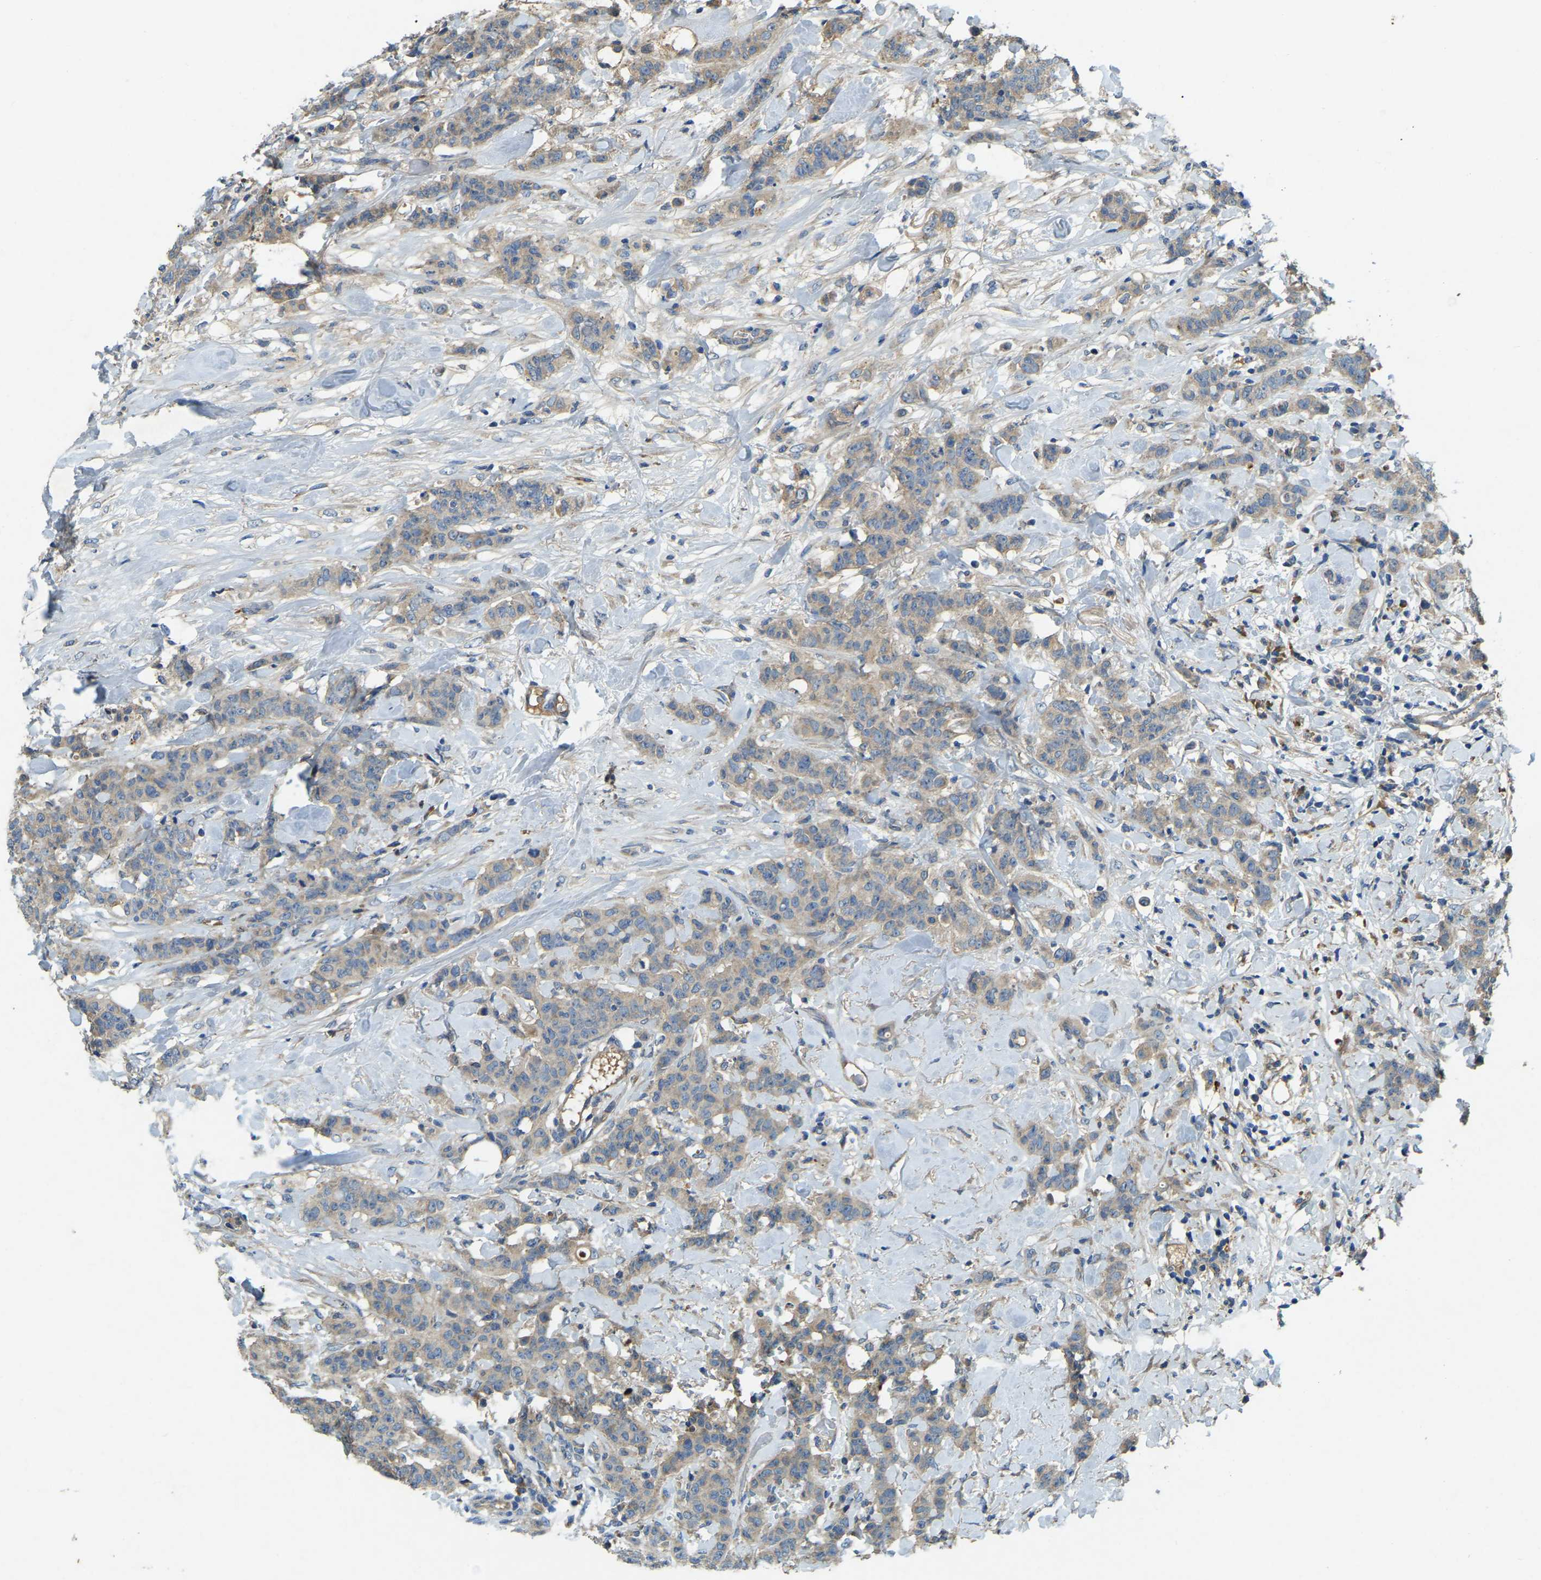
{"staining": {"intensity": "weak", "quantity": "25%-75%", "location": "cytoplasmic/membranous"}, "tissue": "breast cancer", "cell_type": "Tumor cells", "image_type": "cancer", "snomed": [{"axis": "morphology", "description": "Normal tissue, NOS"}, {"axis": "morphology", "description": "Duct carcinoma"}, {"axis": "topography", "description": "Breast"}], "caption": "This photomicrograph shows immunohistochemistry (IHC) staining of breast cancer, with low weak cytoplasmic/membranous staining in about 25%-75% of tumor cells.", "gene": "ATP8B1", "patient": {"sex": "female", "age": 40}}